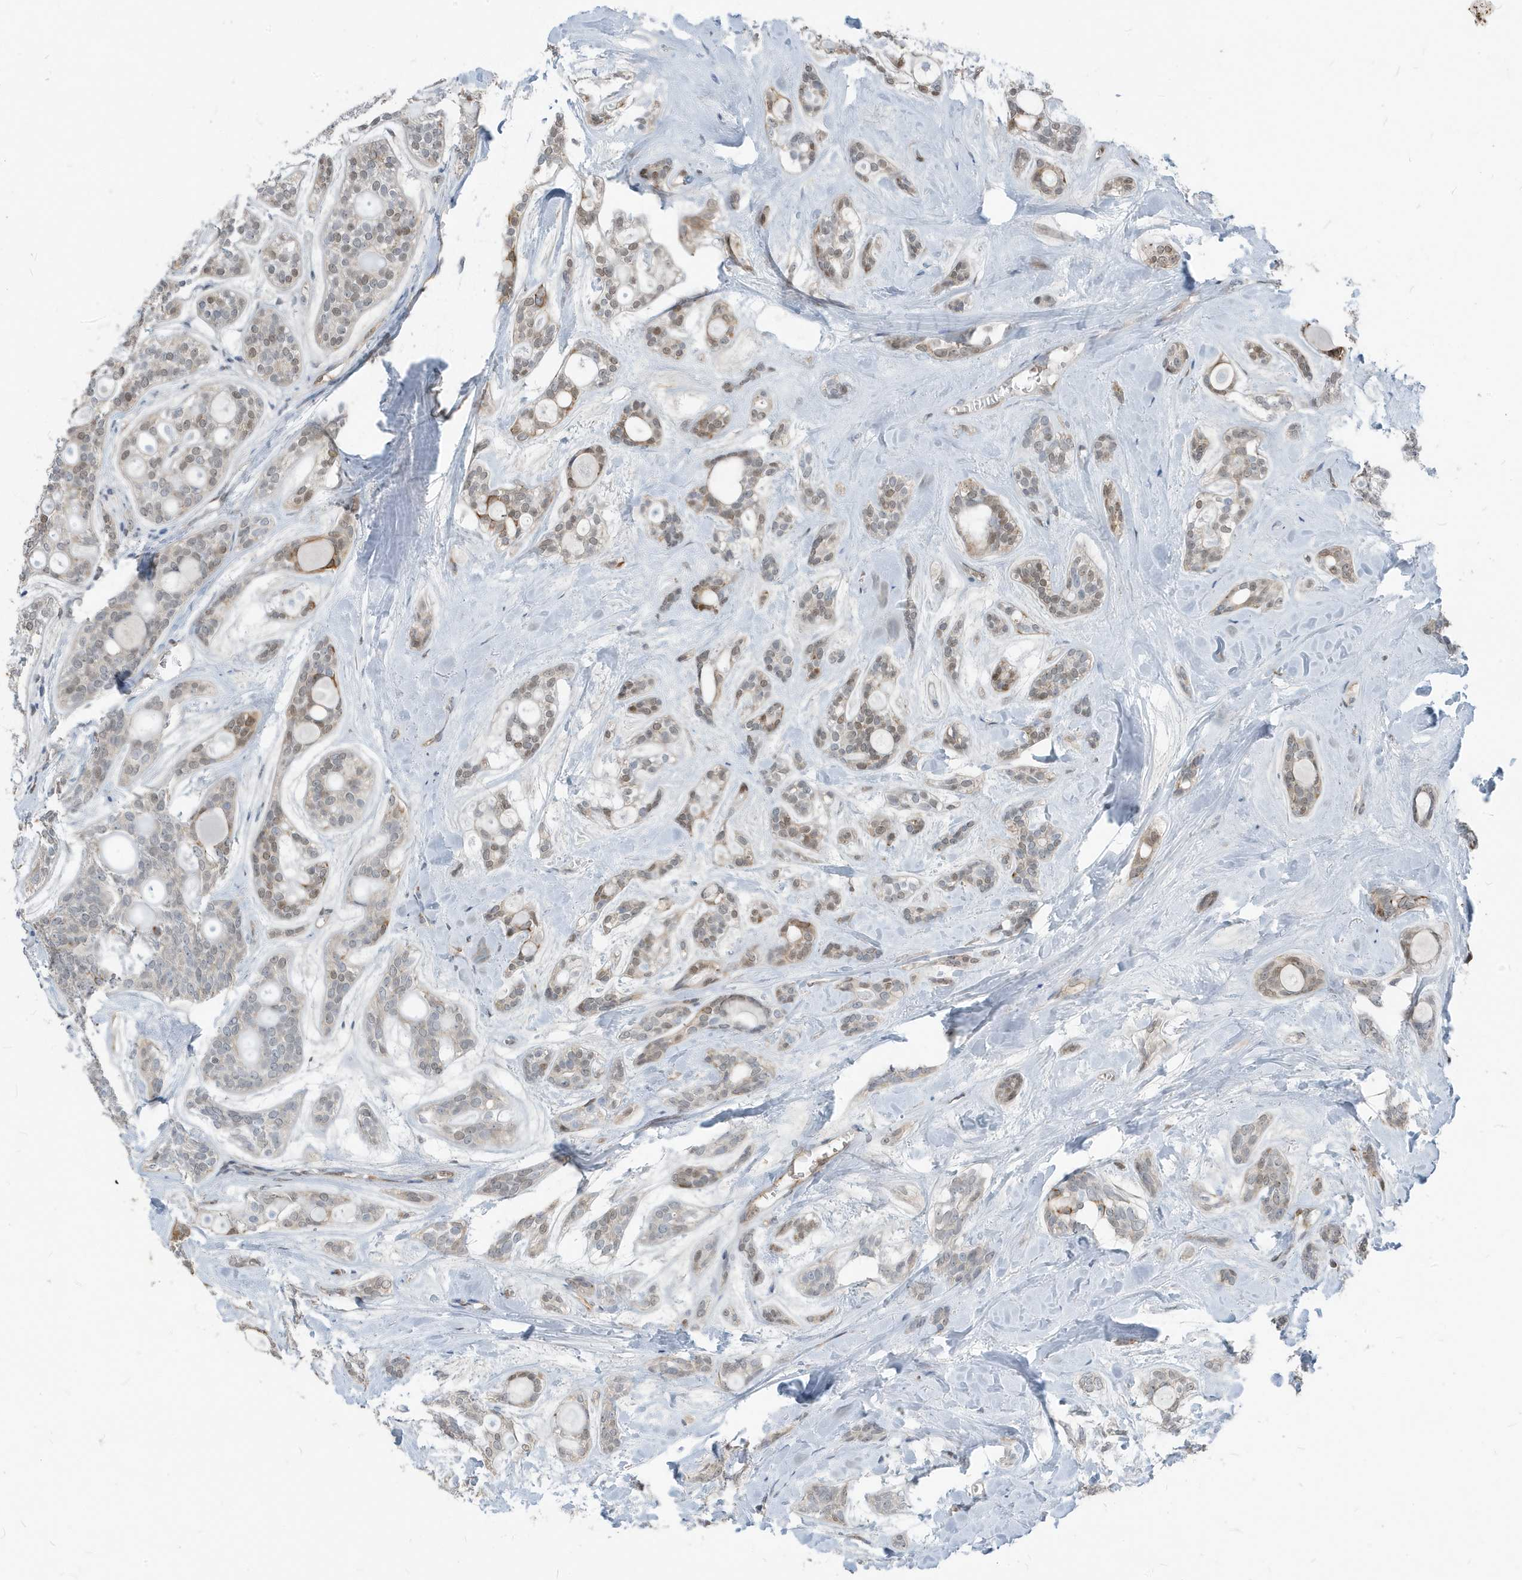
{"staining": {"intensity": "moderate", "quantity": "<25%", "location": "cytoplasmic/membranous,nuclear"}, "tissue": "head and neck cancer", "cell_type": "Tumor cells", "image_type": "cancer", "snomed": [{"axis": "morphology", "description": "Adenocarcinoma, NOS"}, {"axis": "topography", "description": "Head-Neck"}], "caption": "Immunohistochemistry (IHC) image of neoplastic tissue: head and neck adenocarcinoma stained using IHC demonstrates low levels of moderate protein expression localized specifically in the cytoplasmic/membranous and nuclear of tumor cells, appearing as a cytoplasmic/membranous and nuclear brown color.", "gene": "NCOA7", "patient": {"sex": "male", "age": 66}}